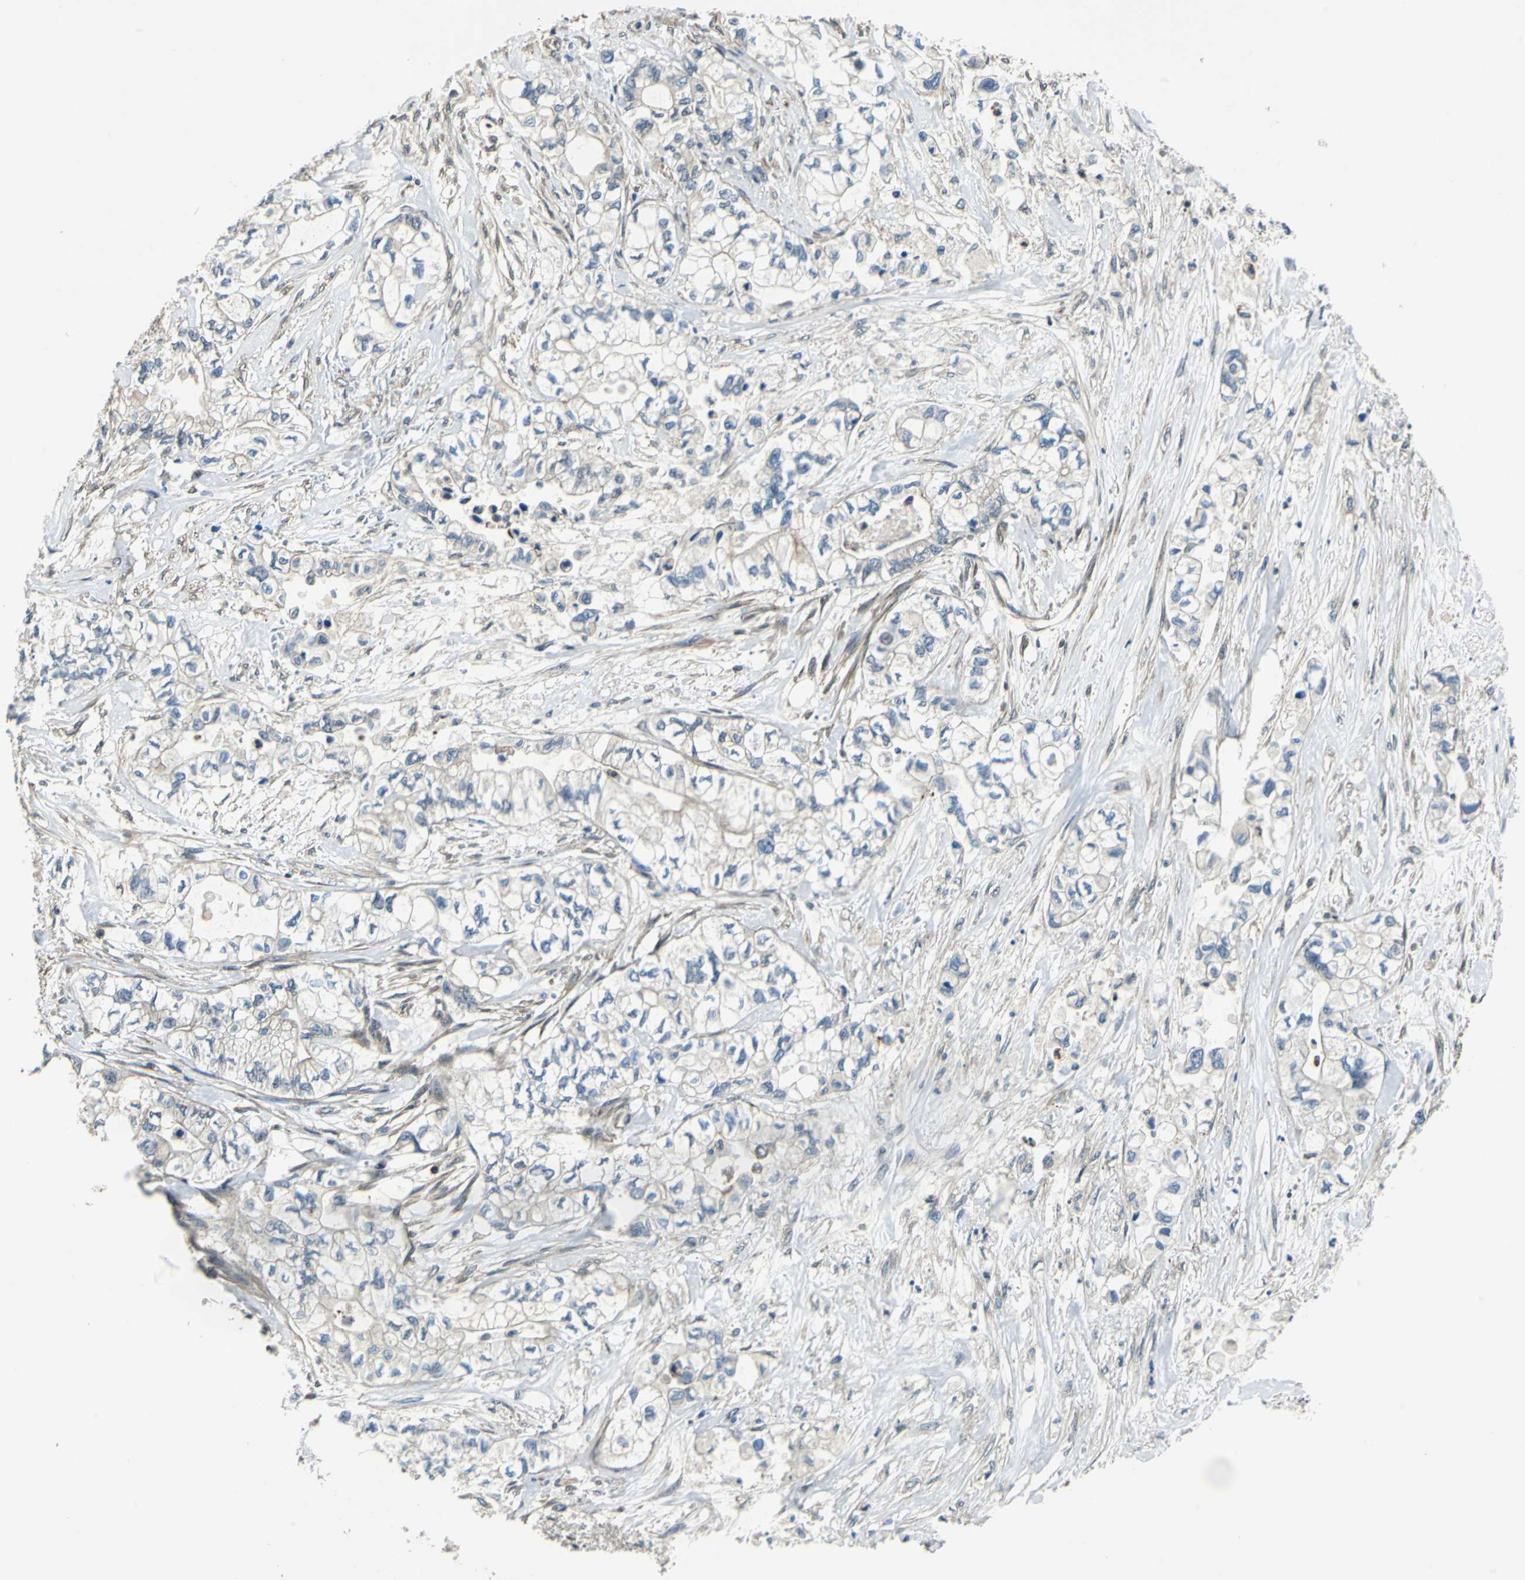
{"staining": {"intensity": "weak", "quantity": "25%-75%", "location": "cytoplasmic/membranous,nuclear"}, "tissue": "pancreatic cancer", "cell_type": "Tumor cells", "image_type": "cancer", "snomed": [{"axis": "morphology", "description": "Adenocarcinoma, NOS"}, {"axis": "topography", "description": "Pancreas"}], "caption": "Protein staining demonstrates weak cytoplasmic/membranous and nuclear expression in approximately 25%-75% of tumor cells in pancreatic cancer.", "gene": "ARPC3", "patient": {"sex": "male", "age": 79}}